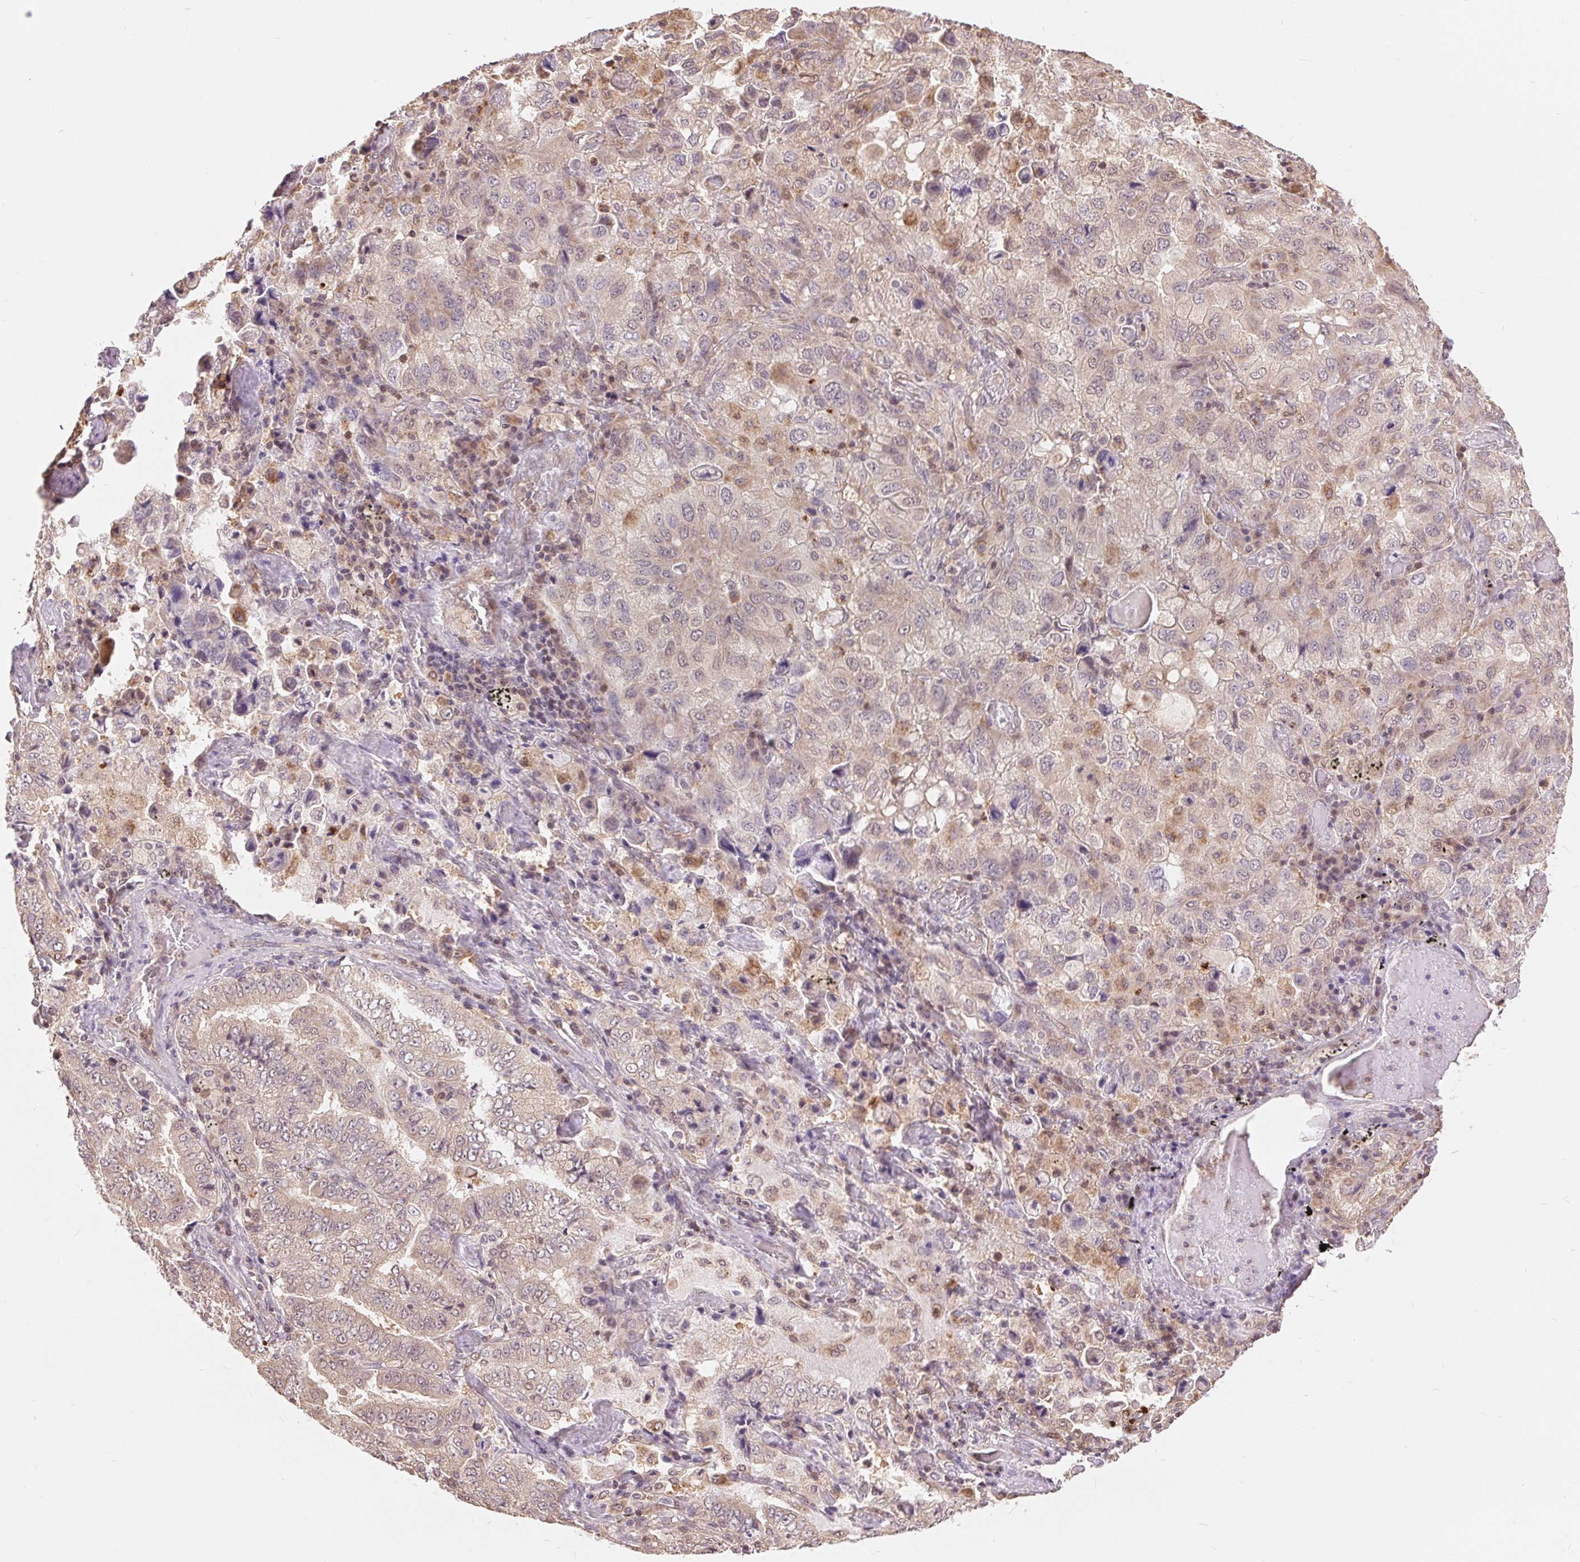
{"staining": {"intensity": "weak", "quantity": ">75%", "location": "cytoplasmic/membranous"}, "tissue": "lung cancer", "cell_type": "Tumor cells", "image_type": "cancer", "snomed": [{"axis": "morphology", "description": "Aneuploidy"}, {"axis": "morphology", "description": "Adenocarcinoma, NOS"}, {"axis": "morphology", "description": "Adenocarcinoma, metastatic, NOS"}, {"axis": "topography", "description": "Lymph node"}, {"axis": "topography", "description": "Lung"}], "caption": "IHC histopathology image of lung metastatic adenocarcinoma stained for a protein (brown), which exhibits low levels of weak cytoplasmic/membranous expression in approximately >75% of tumor cells.", "gene": "TMEM273", "patient": {"sex": "female", "age": 48}}